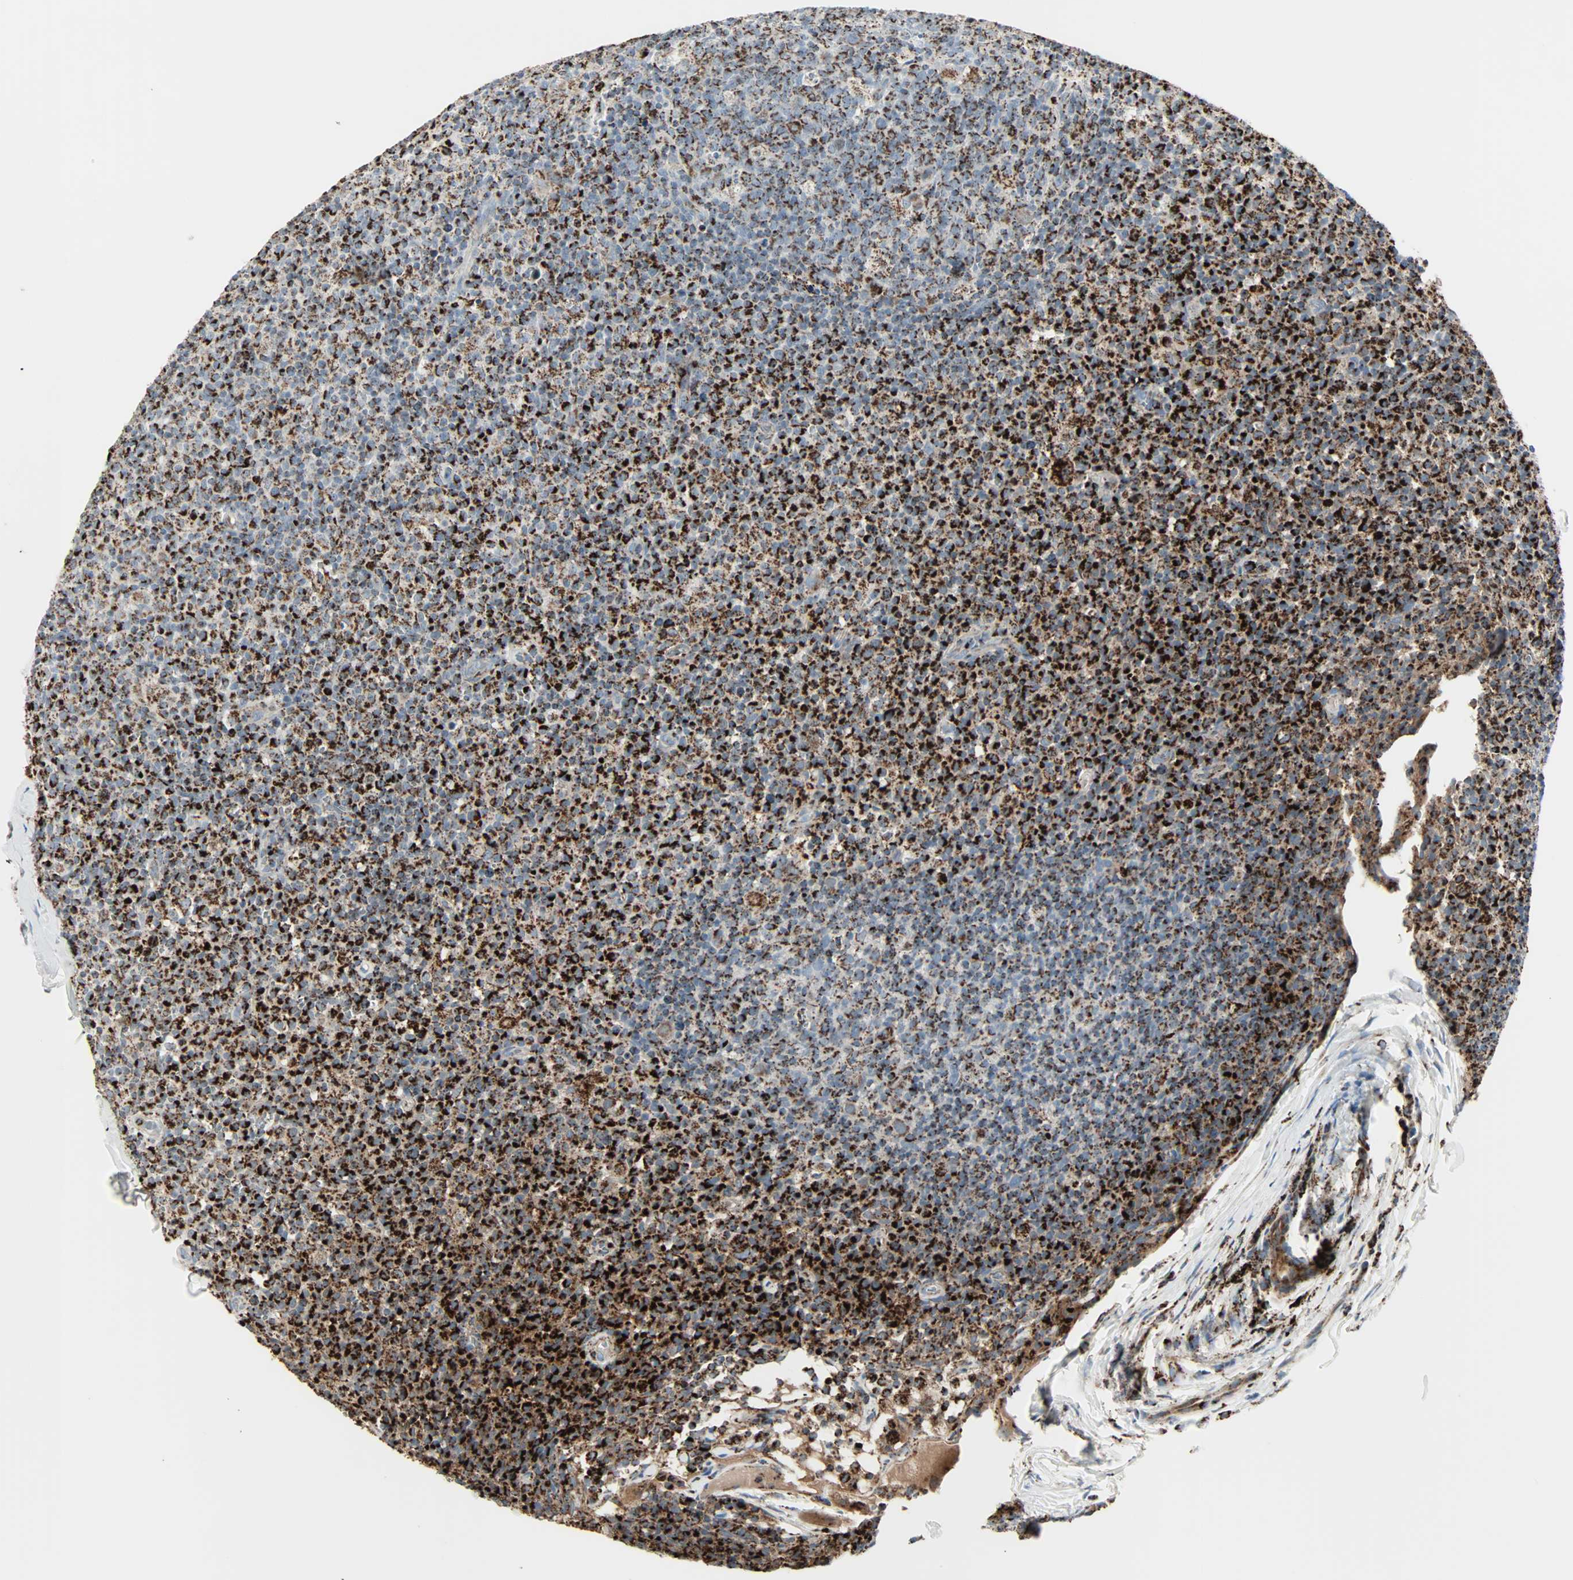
{"staining": {"intensity": "strong", "quantity": "25%-75%", "location": "cytoplasmic/membranous"}, "tissue": "lymph node", "cell_type": "Germinal center cells", "image_type": "normal", "snomed": [{"axis": "morphology", "description": "Normal tissue, NOS"}, {"axis": "morphology", "description": "Inflammation, NOS"}, {"axis": "topography", "description": "Lymph node"}], "caption": "Human lymph node stained with a protein marker shows strong staining in germinal center cells.", "gene": "IDH2", "patient": {"sex": "male", "age": 55}}